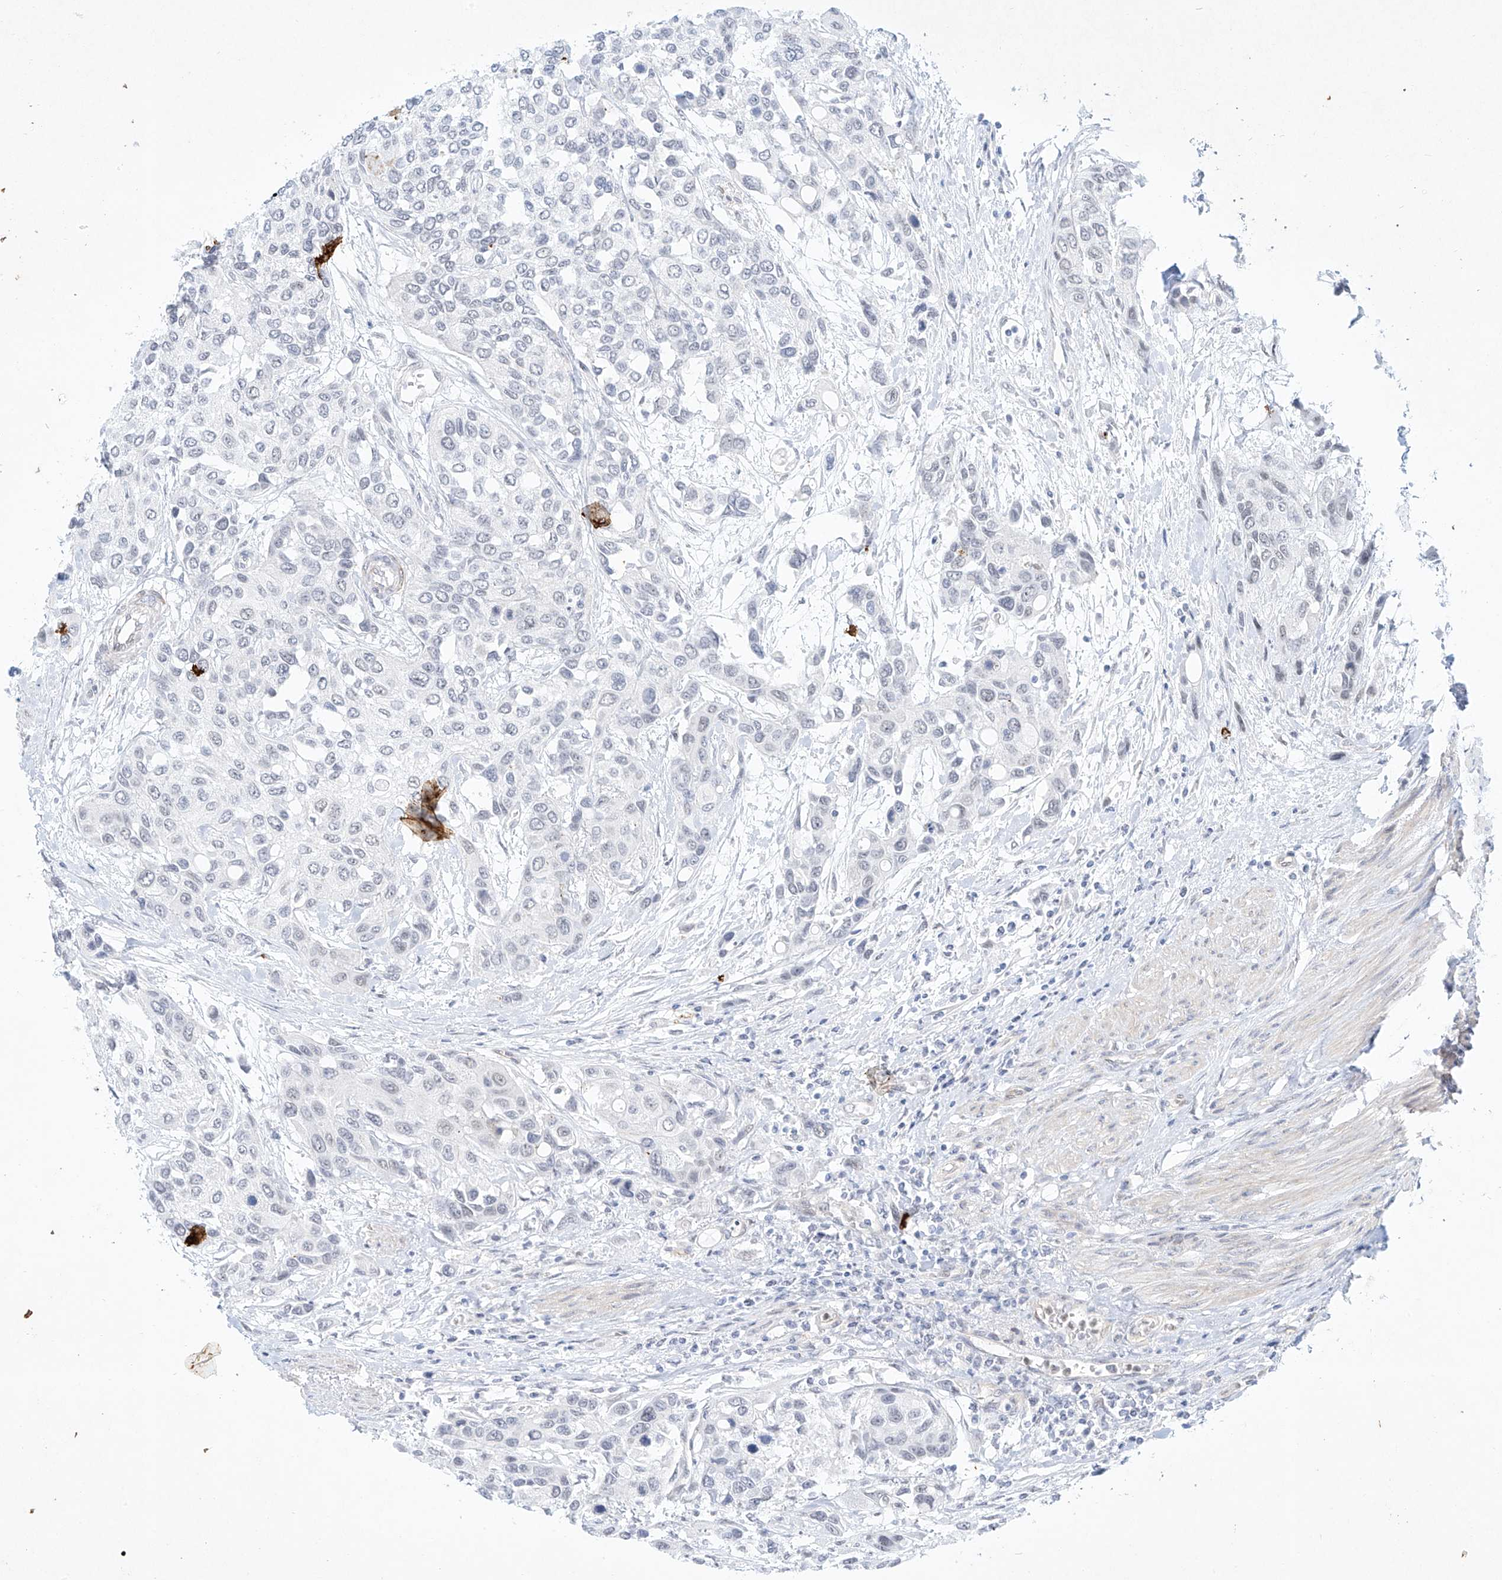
{"staining": {"intensity": "negative", "quantity": "none", "location": "none"}, "tissue": "urothelial cancer", "cell_type": "Tumor cells", "image_type": "cancer", "snomed": [{"axis": "morphology", "description": "Normal tissue, NOS"}, {"axis": "morphology", "description": "Urothelial carcinoma, High grade"}, {"axis": "topography", "description": "Vascular tissue"}, {"axis": "topography", "description": "Urinary bladder"}], "caption": "The micrograph demonstrates no staining of tumor cells in high-grade urothelial carcinoma.", "gene": "REEP2", "patient": {"sex": "female", "age": 56}}